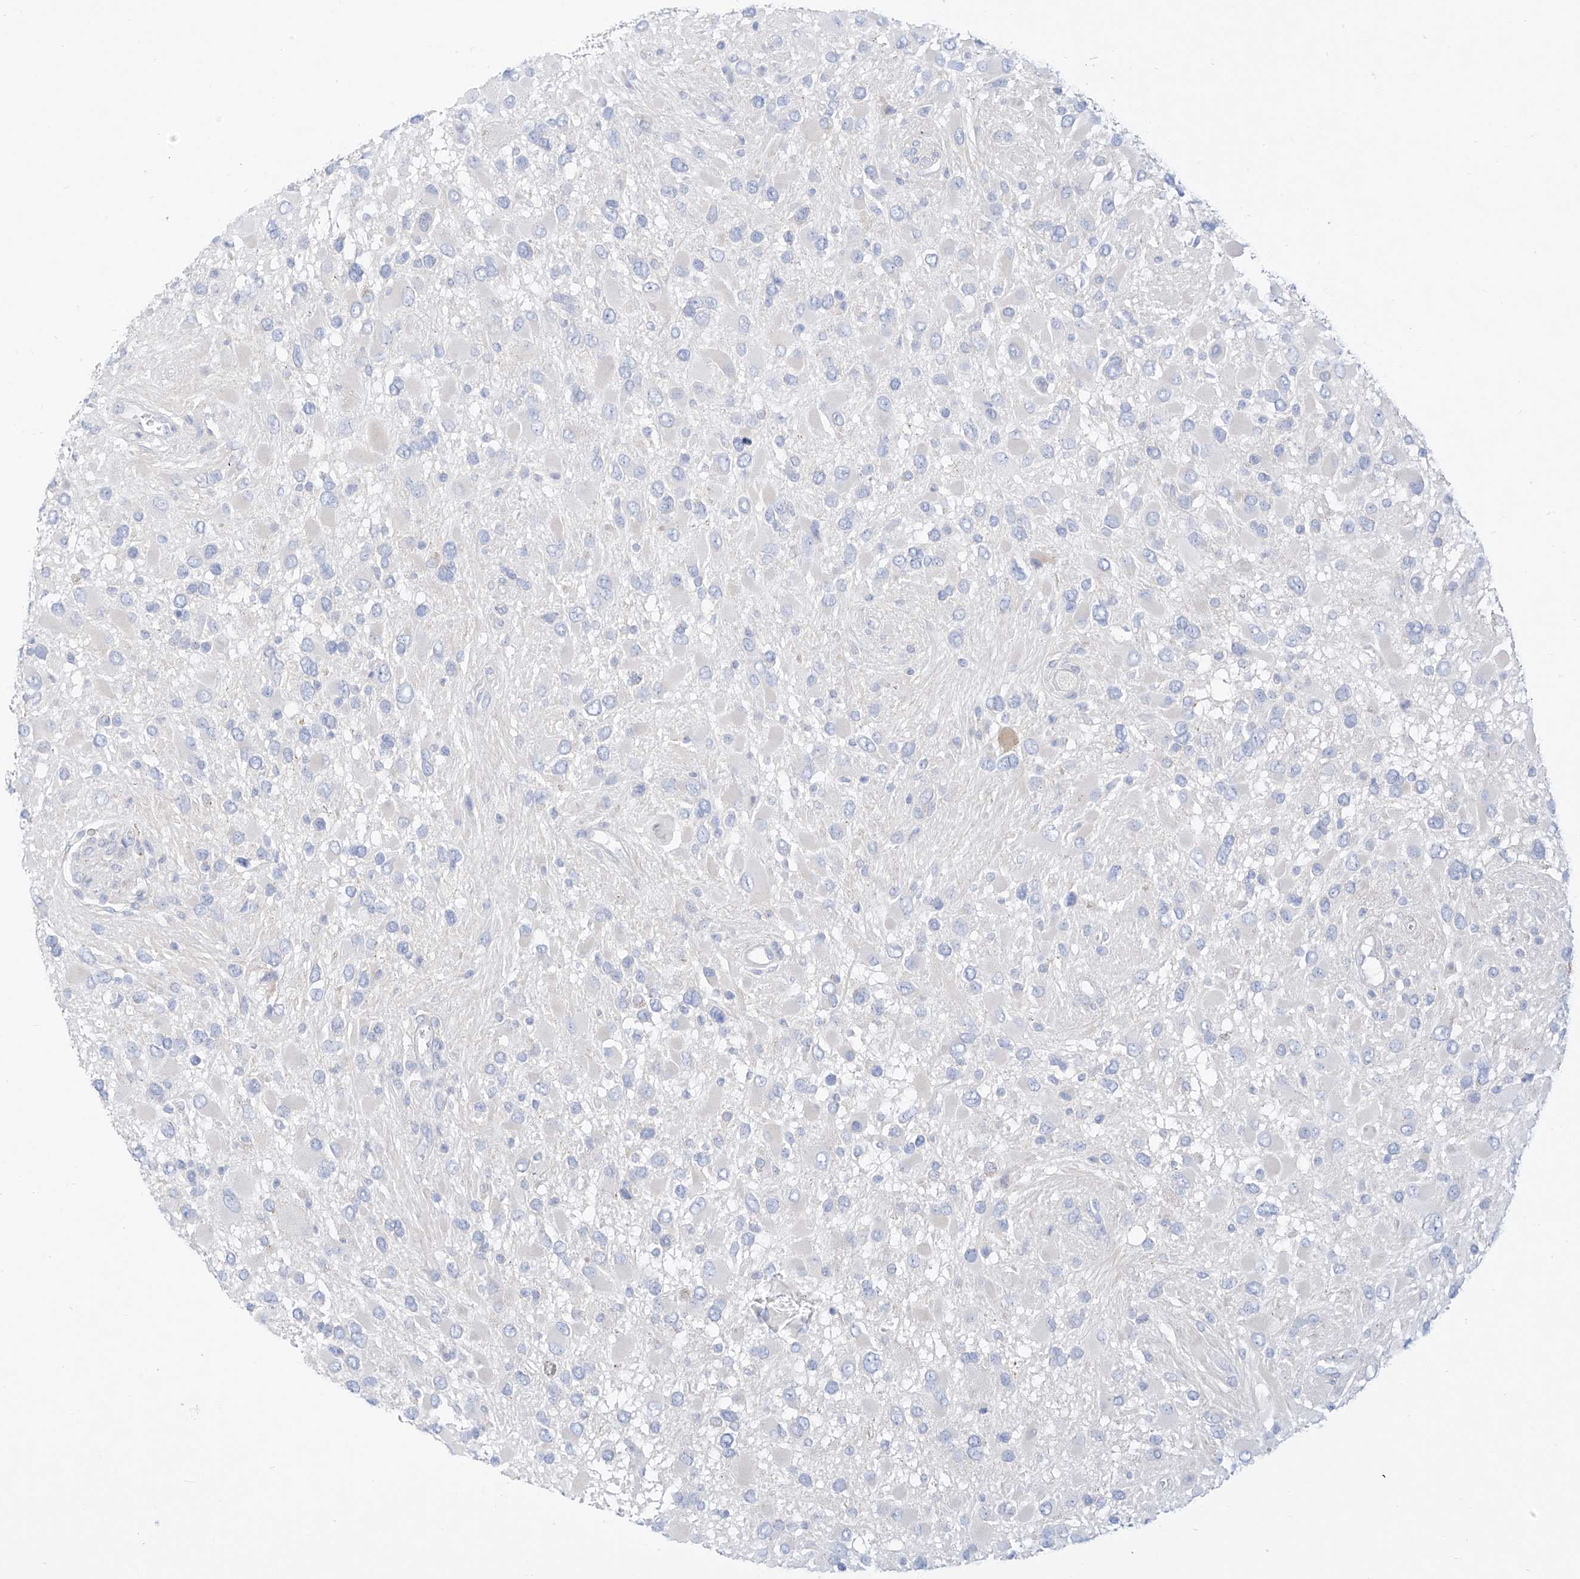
{"staining": {"intensity": "negative", "quantity": "none", "location": "none"}, "tissue": "glioma", "cell_type": "Tumor cells", "image_type": "cancer", "snomed": [{"axis": "morphology", "description": "Glioma, malignant, High grade"}, {"axis": "topography", "description": "Brain"}], "caption": "Photomicrograph shows no significant protein expression in tumor cells of glioma.", "gene": "ST3GAL5", "patient": {"sex": "male", "age": 53}}